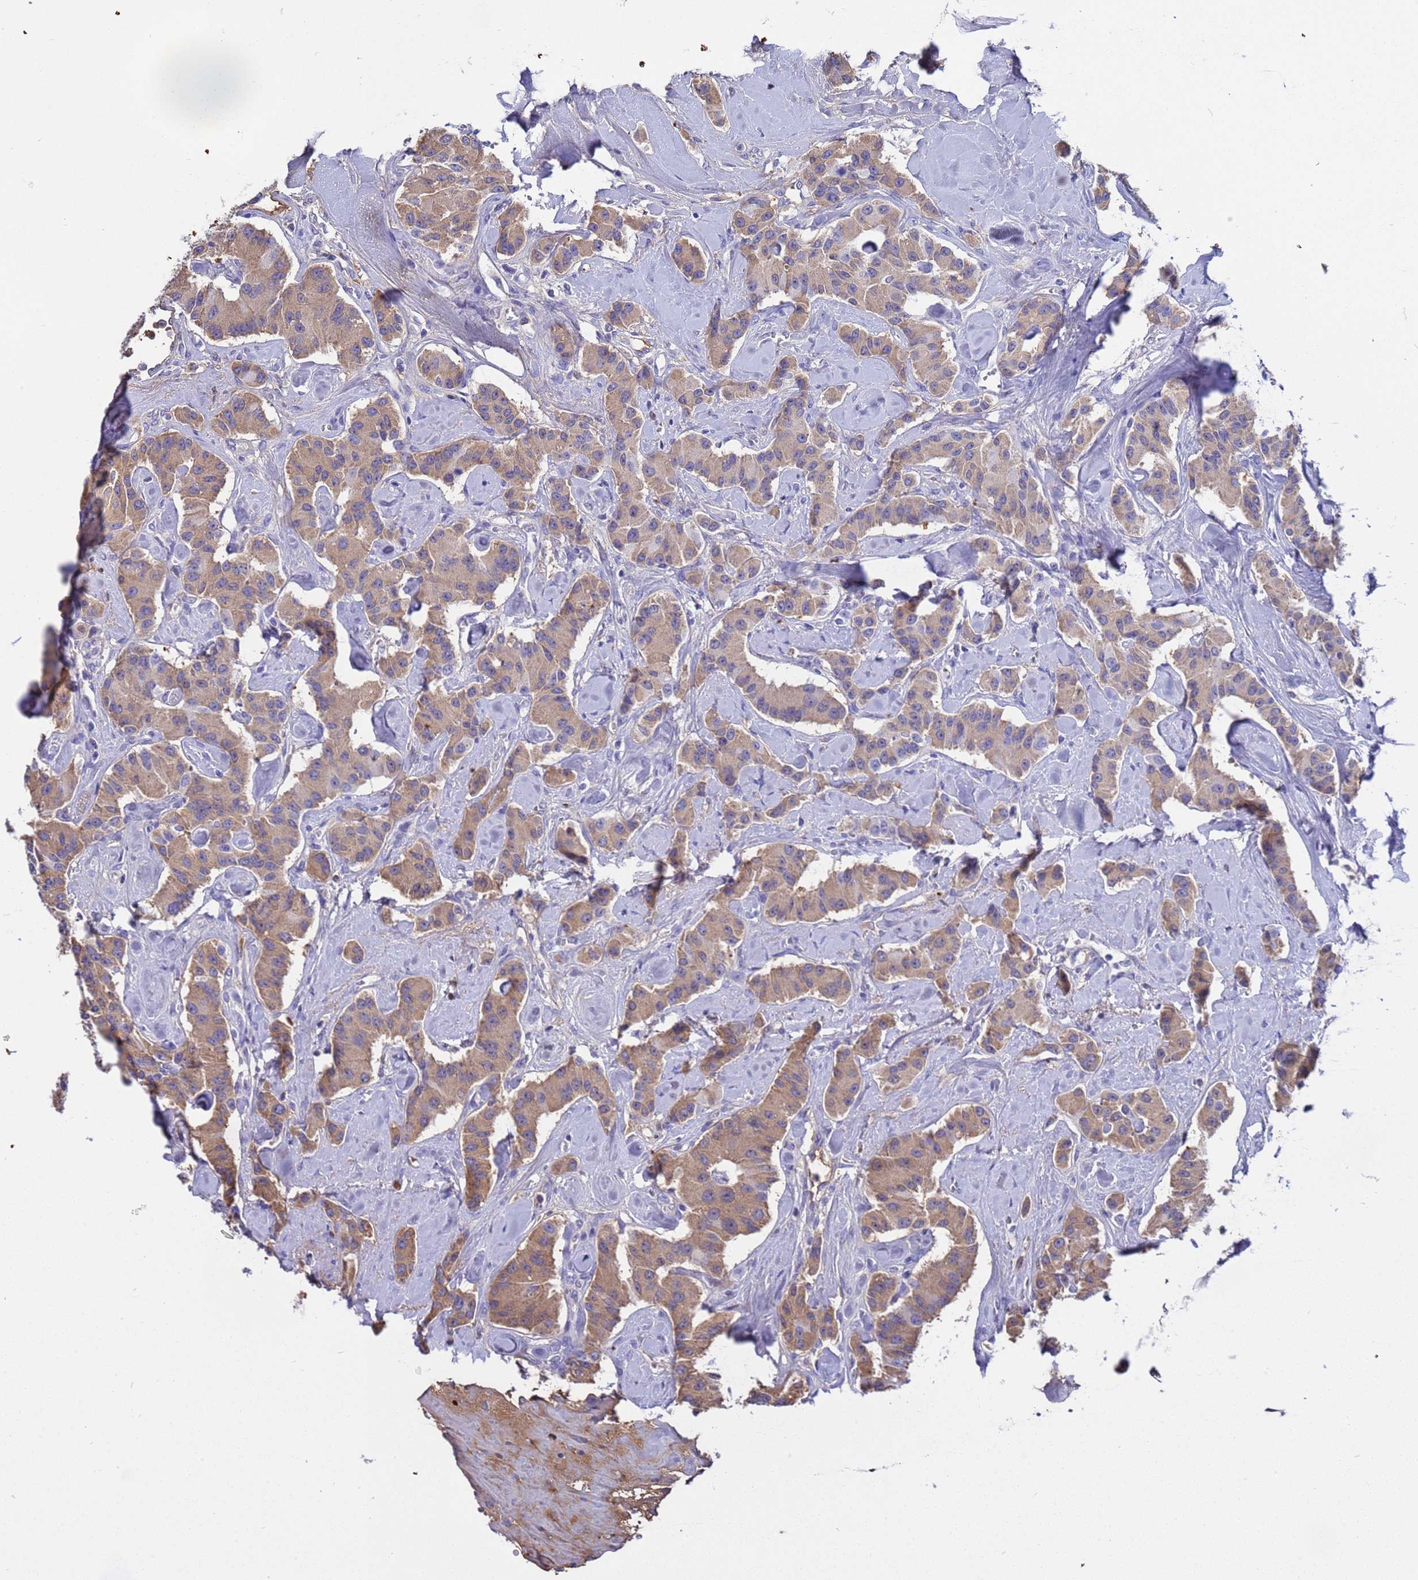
{"staining": {"intensity": "moderate", "quantity": ">75%", "location": "cytoplasmic/membranous"}, "tissue": "carcinoid", "cell_type": "Tumor cells", "image_type": "cancer", "snomed": [{"axis": "morphology", "description": "Carcinoid, malignant, NOS"}, {"axis": "topography", "description": "Pancreas"}], "caption": "Immunohistochemistry of malignant carcinoid demonstrates medium levels of moderate cytoplasmic/membranous positivity in about >75% of tumor cells.", "gene": "H1-7", "patient": {"sex": "male", "age": 41}}